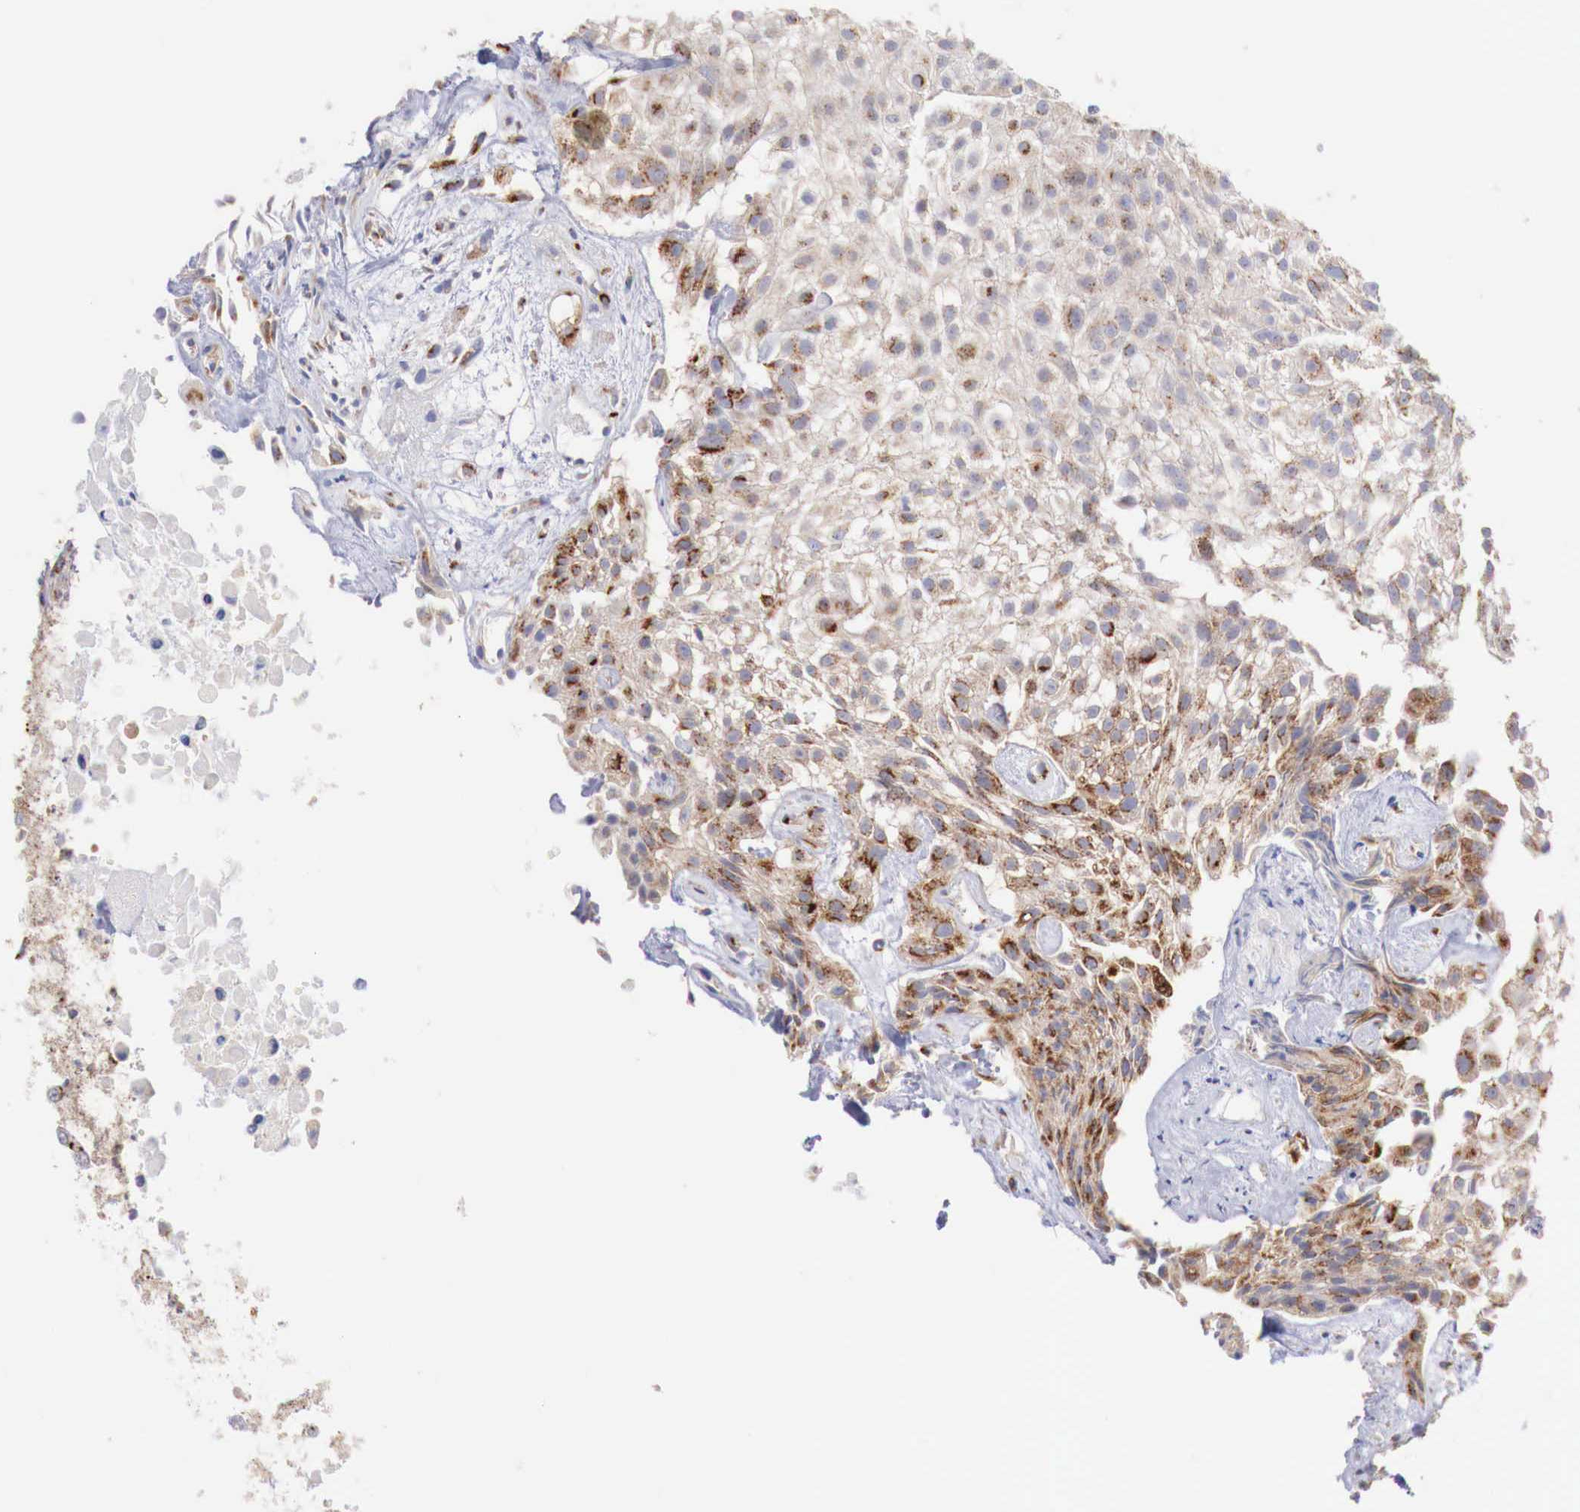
{"staining": {"intensity": "moderate", "quantity": ">75%", "location": "cytoplasmic/membranous"}, "tissue": "urothelial cancer", "cell_type": "Tumor cells", "image_type": "cancer", "snomed": [{"axis": "morphology", "description": "Urothelial carcinoma, High grade"}, {"axis": "topography", "description": "Urinary bladder"}], "caption": "The histopathology image exhibits a brown stain indicating the presence of a protein in the cytoplasmic/membranous of tumor cells in high-grade urothelial carcinoma.", "gene": "SYAP1", "patient": {"sex": "male", "age": 56}}